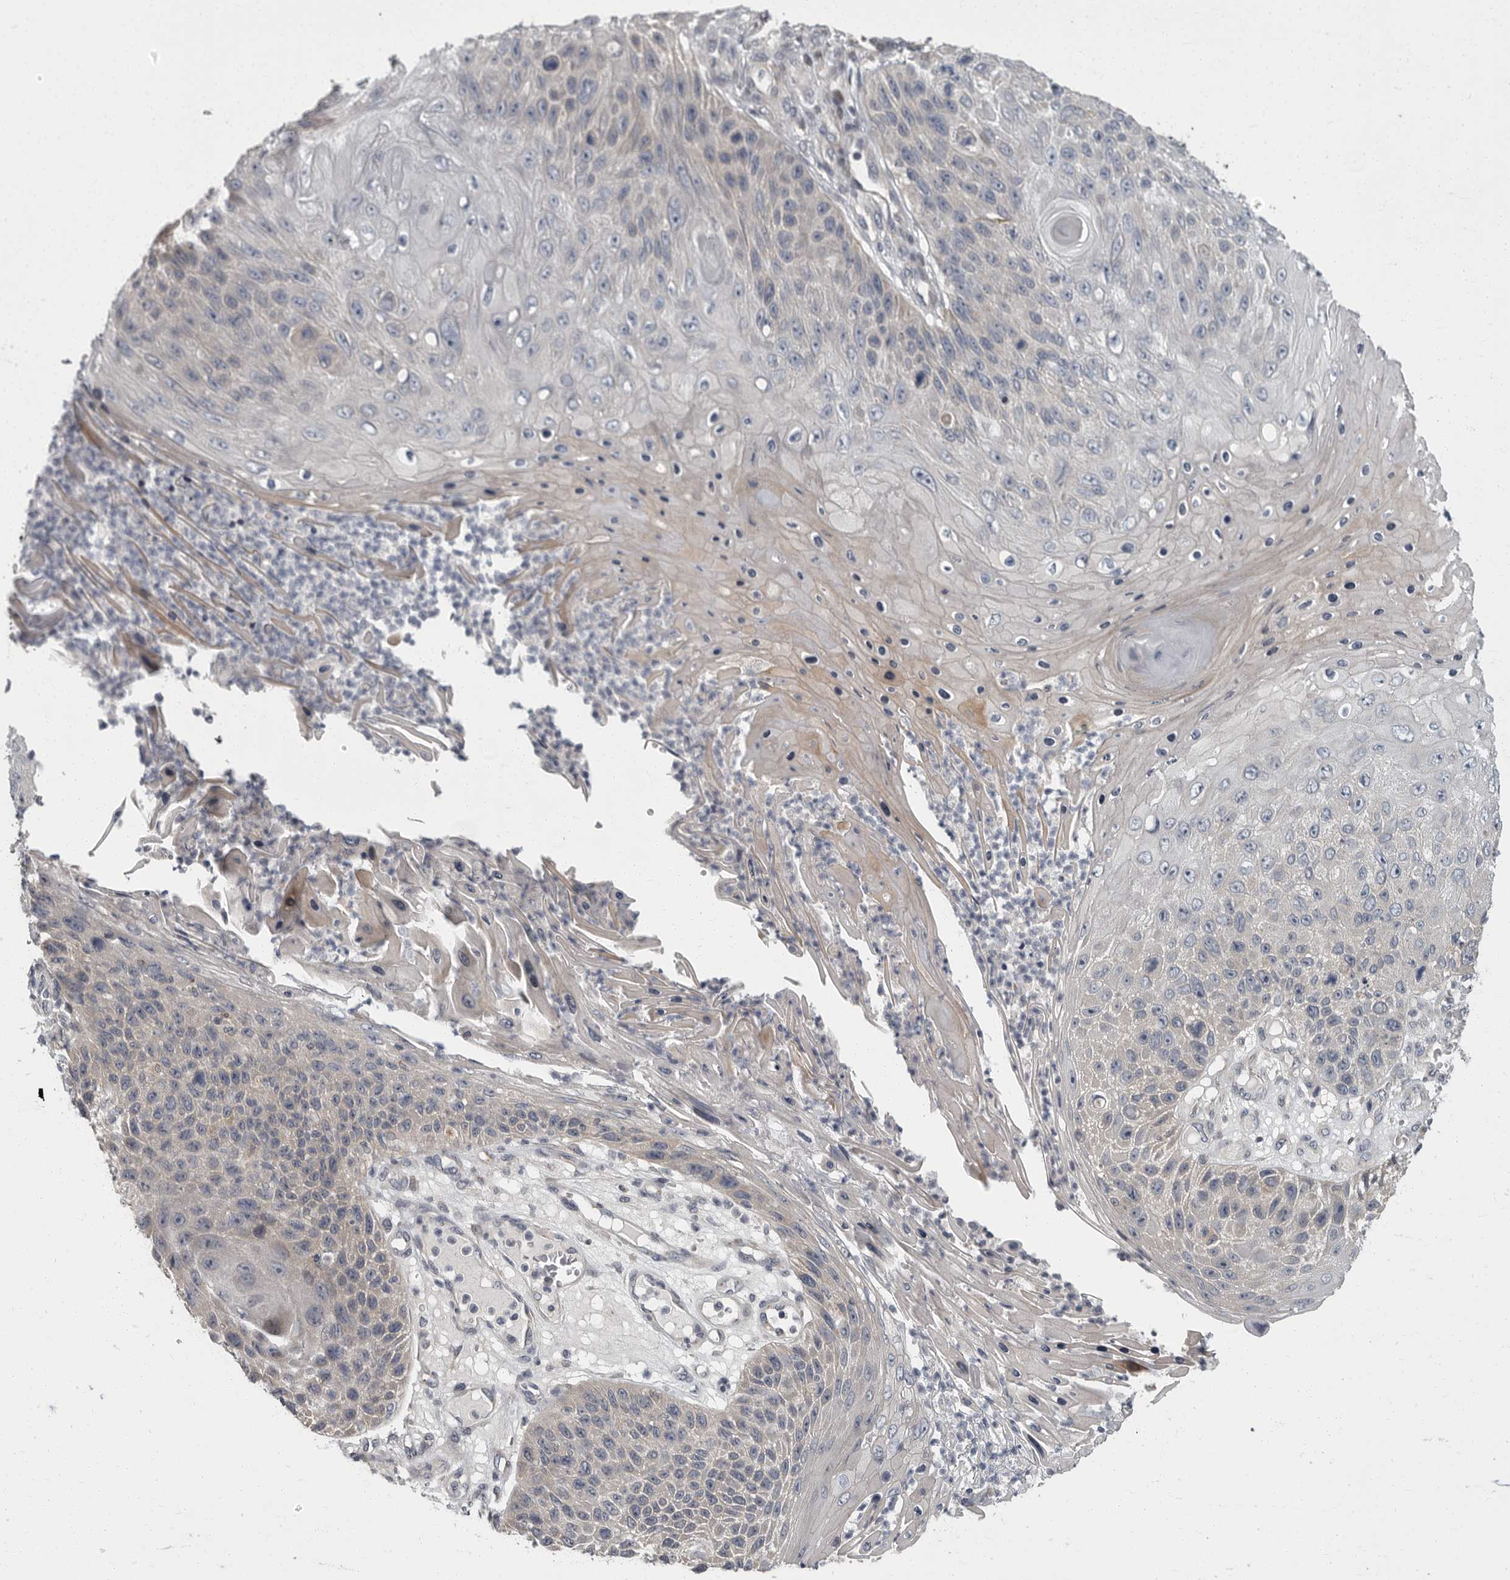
{"staining": {"intensity": "weak", "quantity": "<25%", "location": "cytoplasmic/membranous"}, "tissue": "skin cancer", "cell_type": "Tumor cells", "image_type": "cancer", "snomed": [{"axis": "morphology", "description": "Squamous cell carcinoma, NOS"}, {"axis": "topography", "description": "Skin"}], "caption": "This is an immunohistochemistry photomicrograph of skin cancer (squamous cell carcinoma). There is no staining in tumor cells.", "gene": "PDE7A", "patient": {"sex": "female", "age": 88}}